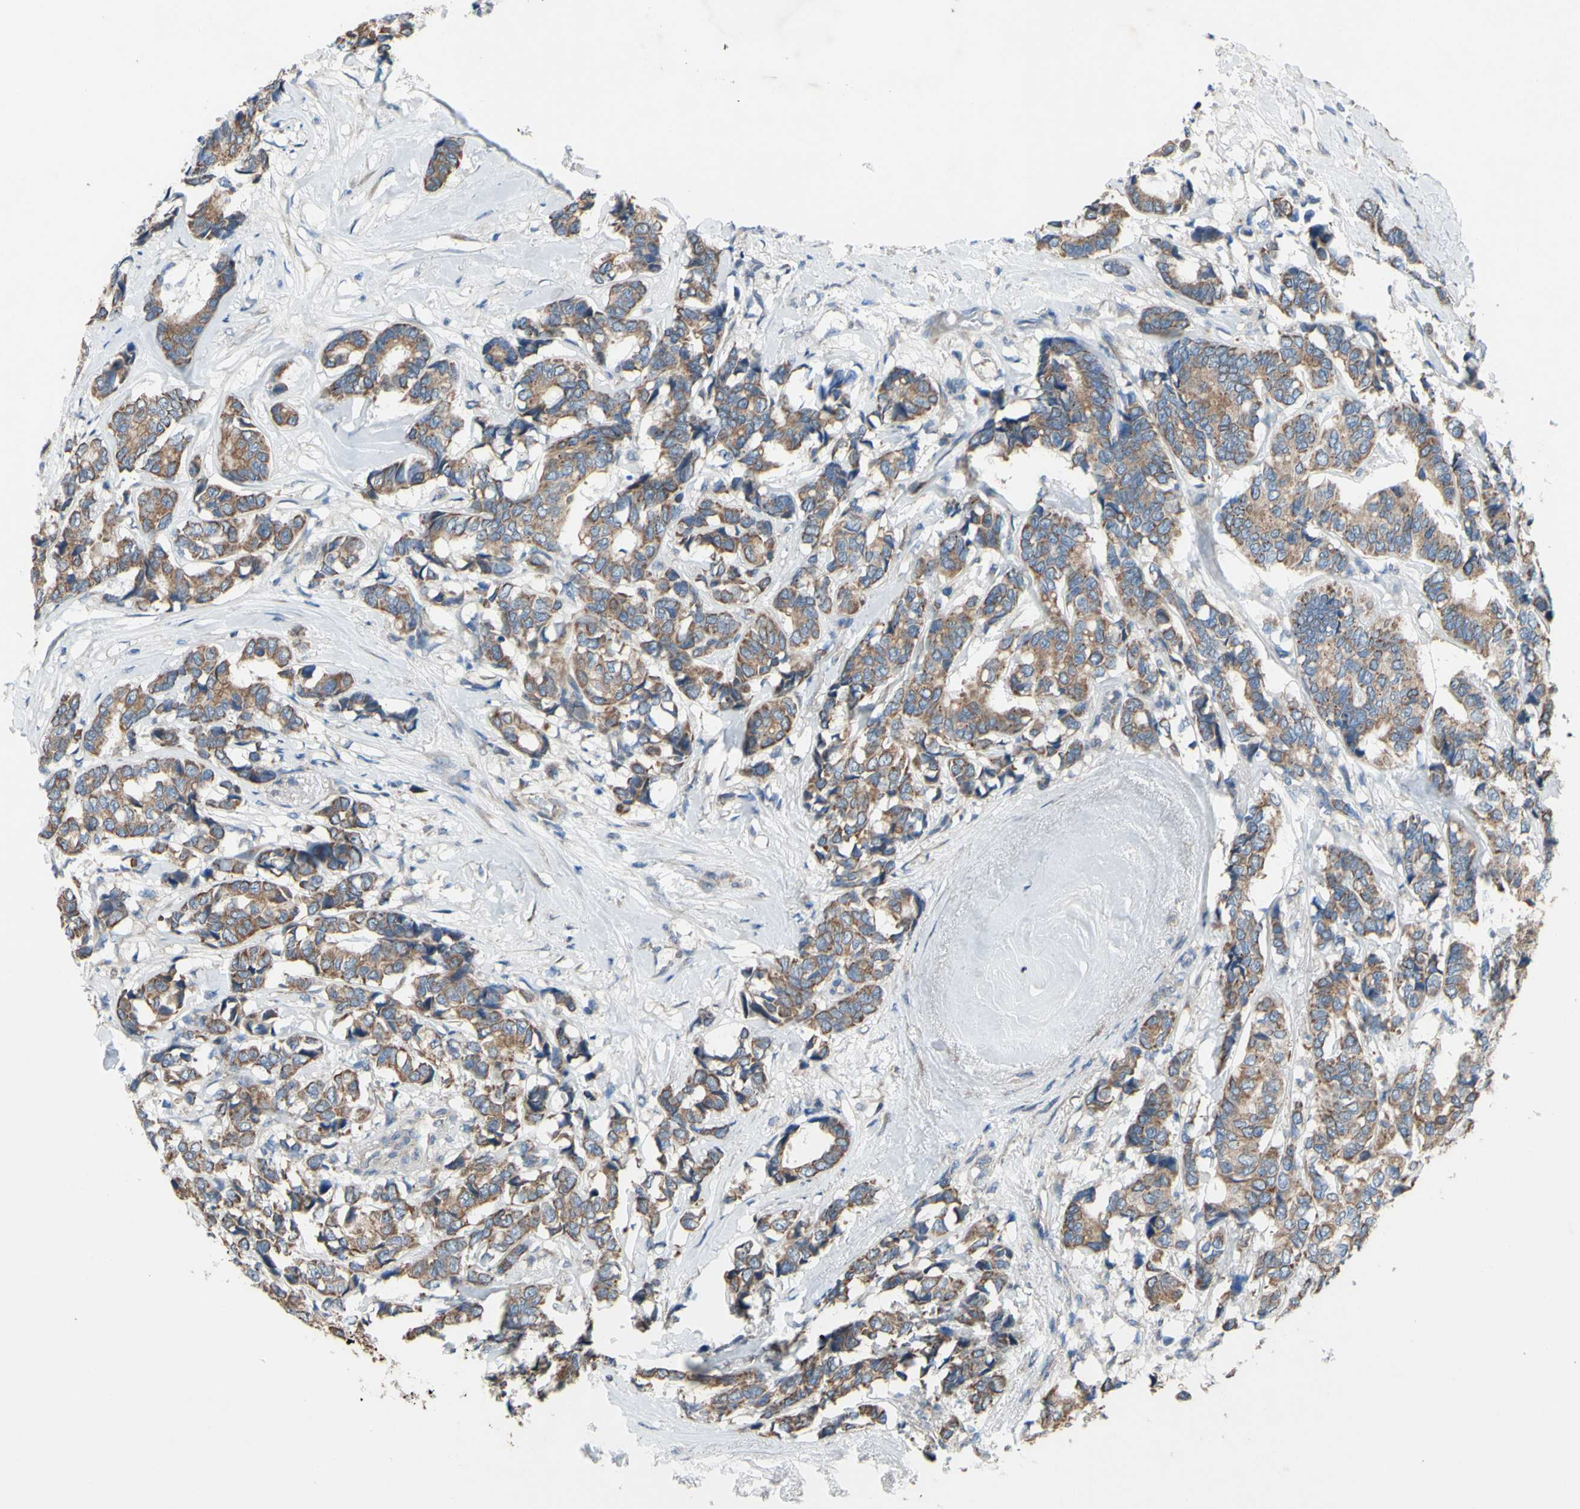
{"staining": {"intensity": "moderate", "quantity": ">75%", "location": "cytoplasmic/membranous"}, "tissue": "breast cancer", "cell_type": "Tumor cells", "image_type": "cancer", "snomed": [{"axis": "morphology", "description": "Duct carcinoma"}, {"axis": "topography", "description": "Breast"}], "caption": "Moderate cytoplasmic/membranous staining for a protein is present in about >75% of tumor cells of breast intraductal carcinoma using immunohistochemistry (IHC).", "gene": "GRAMD2B", "patient": {"sex": "female", "age": 87}}